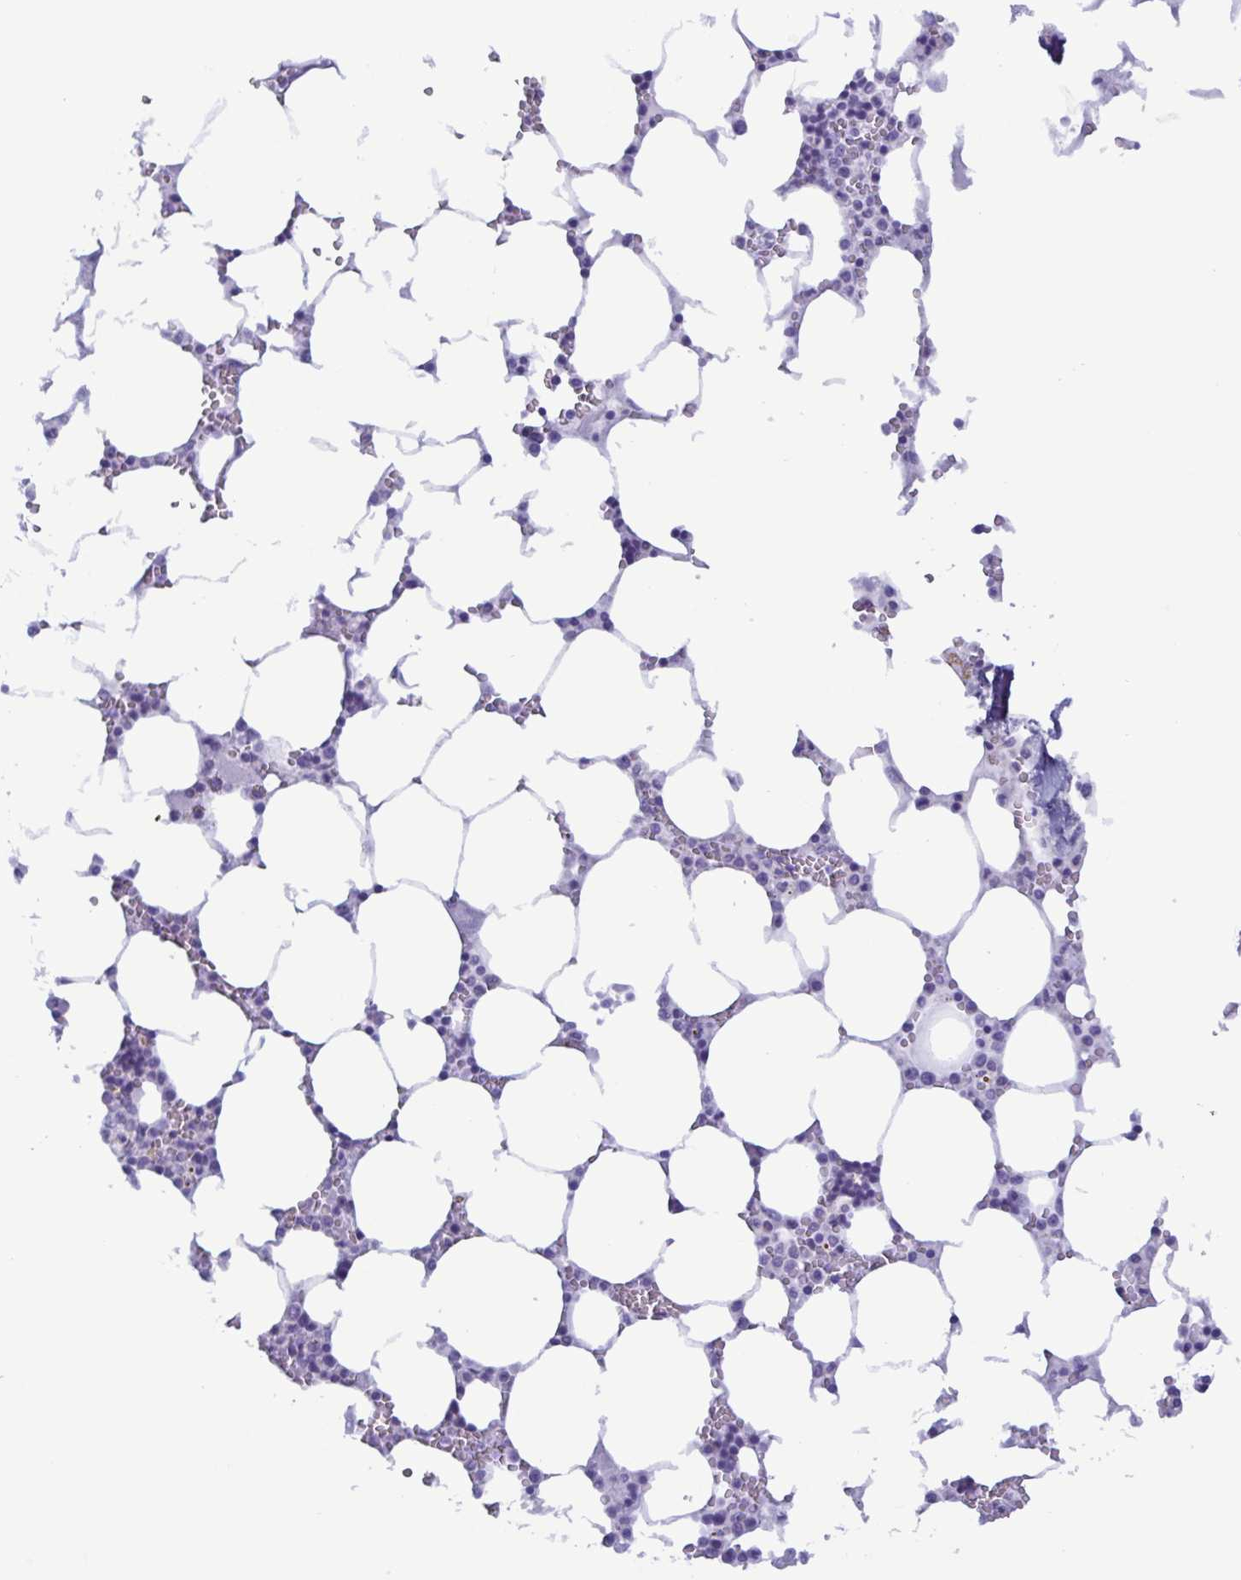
{"staining": {"intensity": "negative", "quantity": "none", "location": "none"}, "tissue": "bone marrow", "cell_type": "Hematopoietic cells", "image_type": "normal", "snomed": [{"axis": "morphology", "description": "Normal tissue, NOS"}, {"axis": "topography", "description": "Bone marrow"}], "caption": "Normal bone marrow was stained to show a protein in brown. There is no significant positivity in hematopoietic cells. (Brightfield microscopy of DAB IHC at high magnification).", "gene": "LTF", "patient": {"sex": "male", "age": 64}}